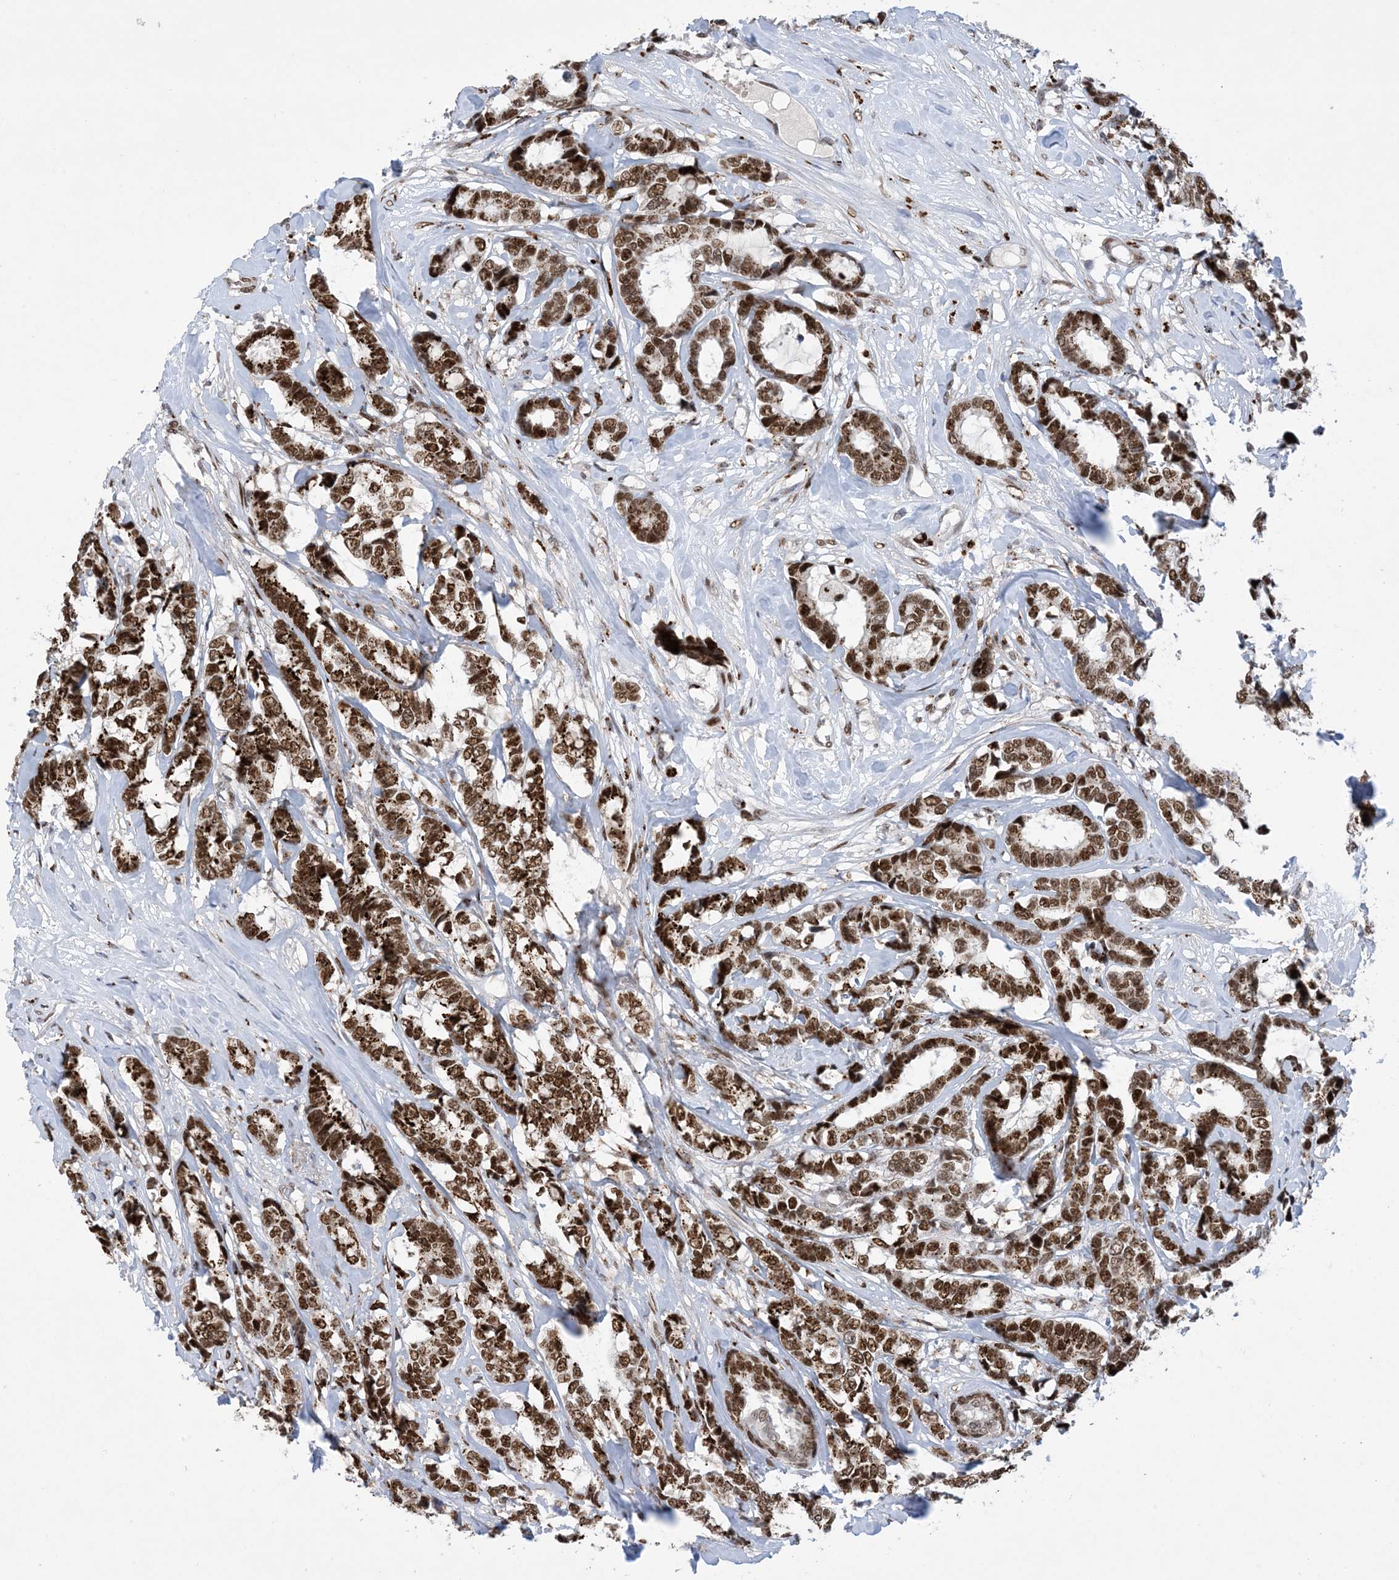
{"staining": {"intensity": "strong", "quantity": ">75%", "location": "nuclear"}, "tissue": "breast cancer", "cell_type": "Tumor cells", "image_type": "cancer", "snomed": [{"axis": "morphology", "description": "Duct carcinoma"}, {"axis": "topography", "description": "Breast"}], "caption": "Immunohistochemistry (DAB (3,3'-diaminobenzidine)) staining of human breast invasive ductal carcinoma exhibits strong nuclear protein staining in approximately >75% of tumor cells. The protein is stained brown, and the nuclei are stained in blue (DAB (3,3'-diaminobenzidine) IHC with brightfield microscopy, high magnification).", "gene": "TSPYL1", "patient": {"sex": "female", "age": 87}}